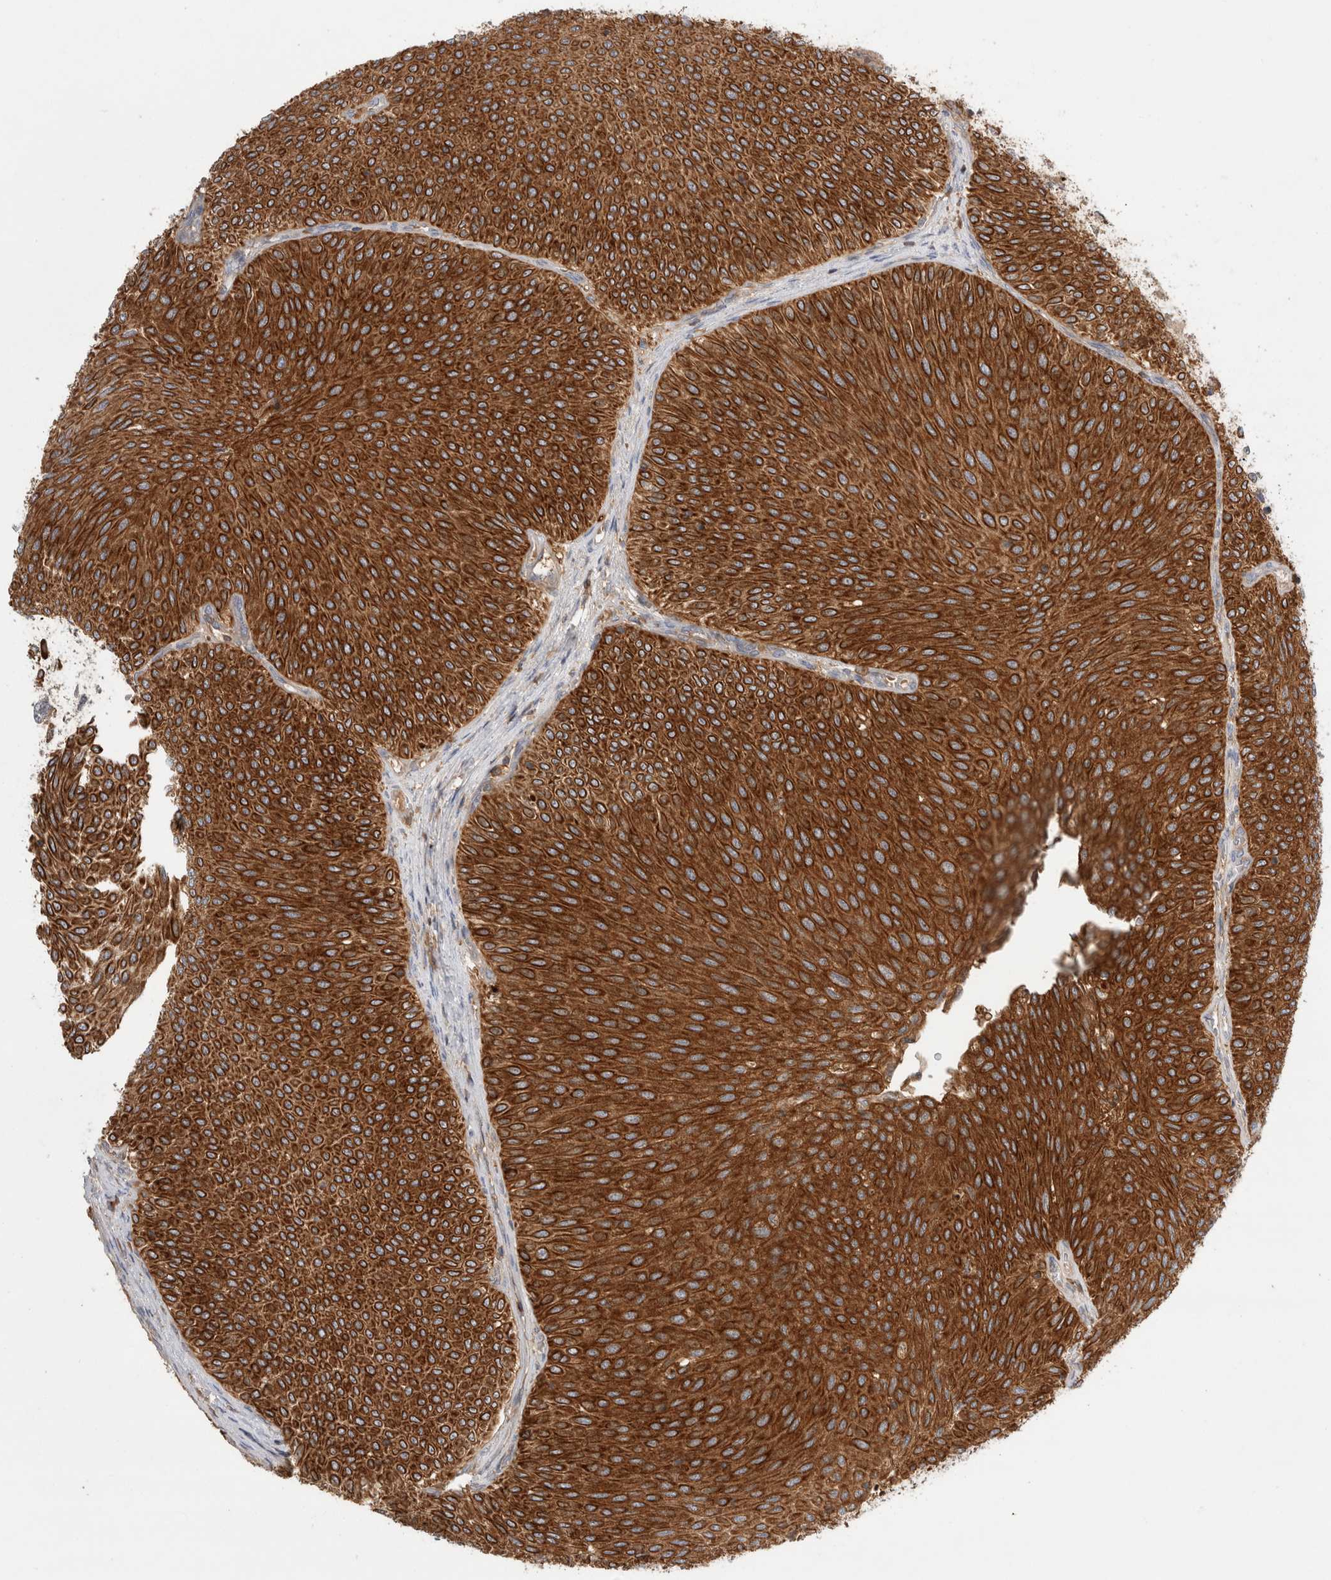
{"staining": {"intensity": "strong", "quantity": ">75%", "location": "cytoplasmic/membranous"}, "tissue": "urothelial cancer", "cell_type": "Tumor cells", "image_type": "cancer", "snomed": [{"axis": "morphology", "description": "Urothelial carcinoma, Low grade"}, {"axis": "topography", "description": "Urinary bladder"}], "caption": "Immunohistochemistry of human urothelial cancer exhibits high levels of strong cytoplasmic/membranous staining in approximately >75% of tumor cells.", "gene": "KLHL14", "patient": {"sex": "male", "age": 78}}